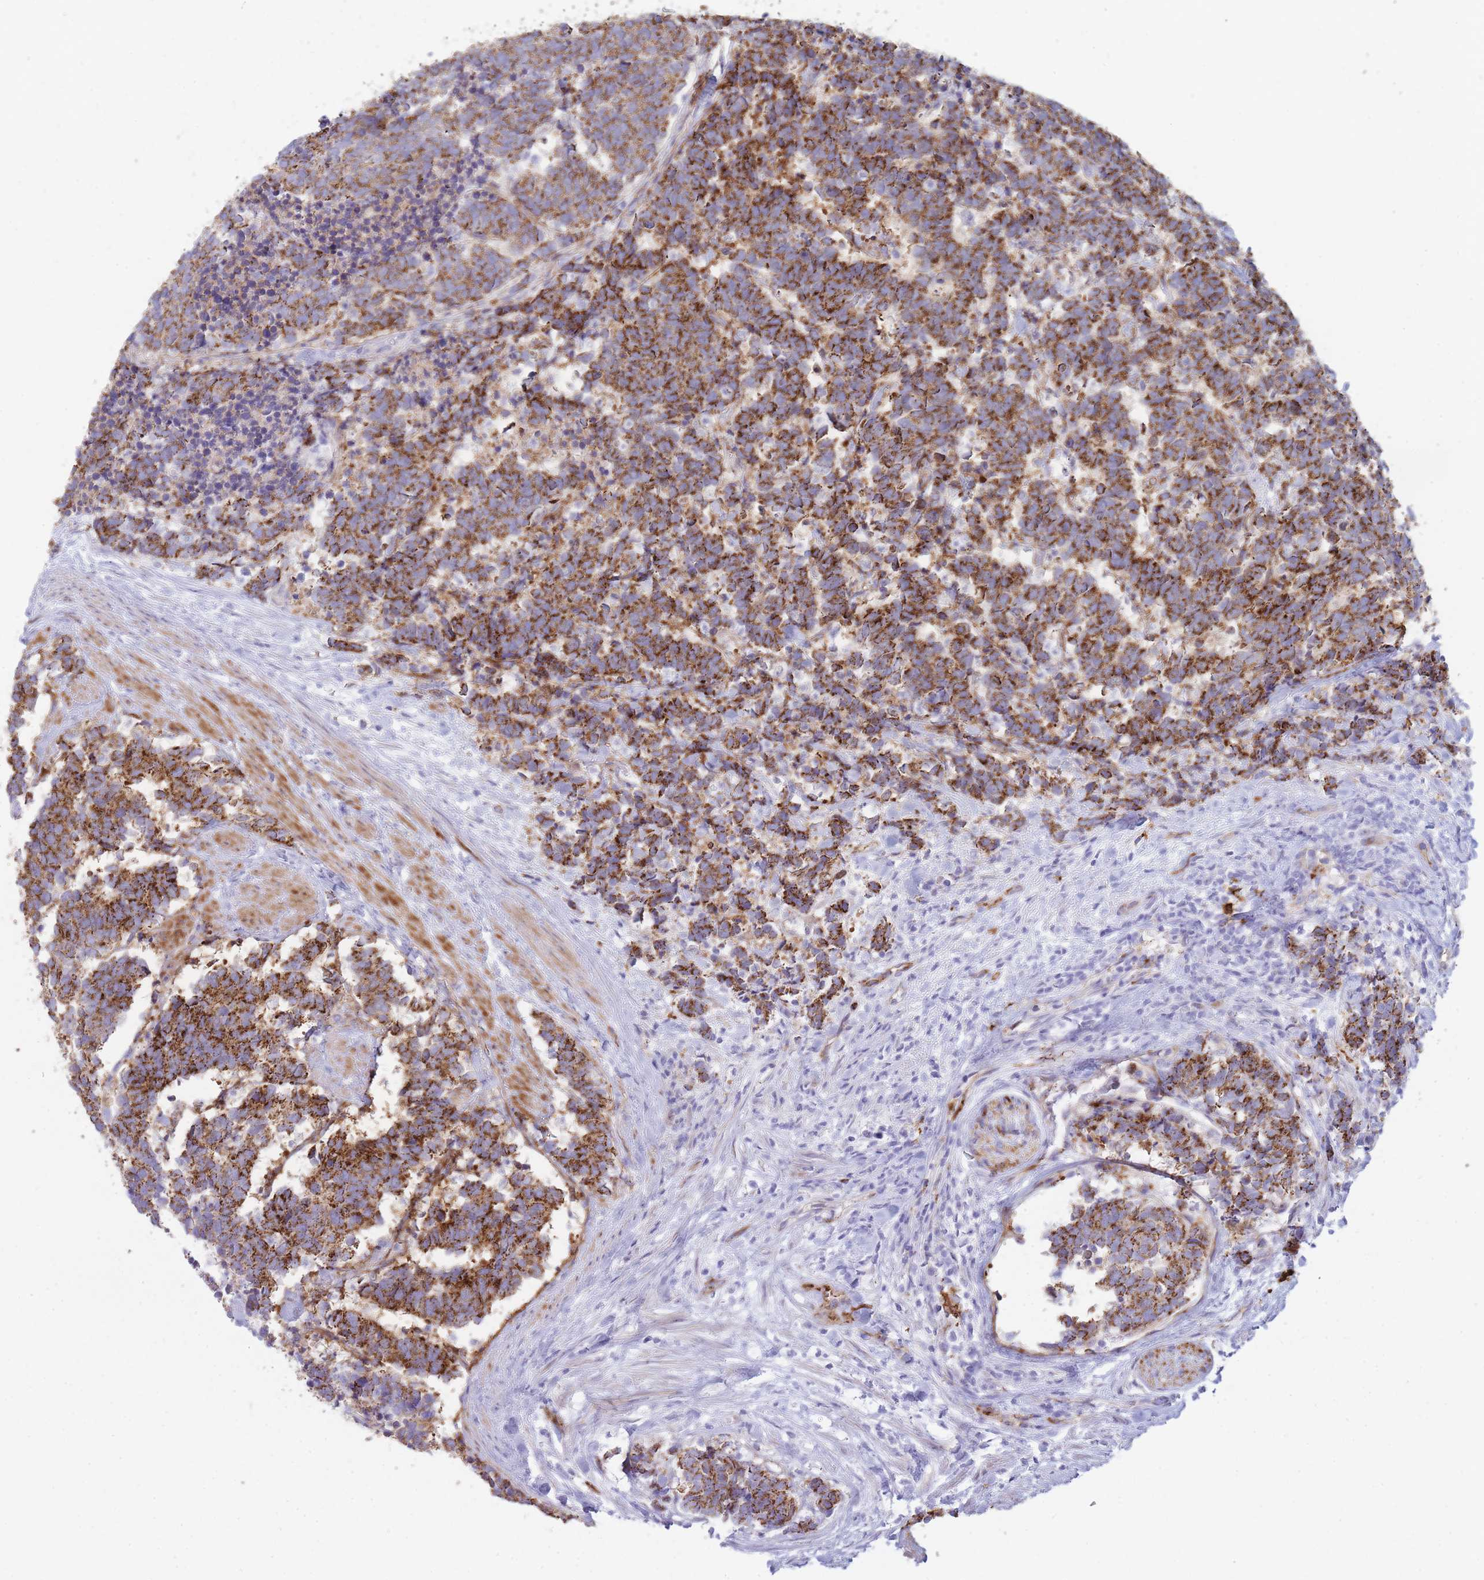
{"staining": {"intensity": "strong", "quantity": ">75%", "location": "cytoplasmic/membranous"}, "tissue": "carcinoid", "cell_type": "Tumor cells", "image_type": "cancer", "snomed": [{"axis": "morphology", "description": "Carcinoma, NOS"}, {"axis": "morphology", "description": "Carcinoid, malignant, NOS"}, {"axis": "topography", "description": "Prostate"}], "caption": "High-magnification brightfield microscopy of carcinoid stained with DAB (brown) and counterstained with hematoxylin (blue). tumor cells exhibit strong cytoplasmic/membranous staining is present in approximately>75% of cells.", "gene": "UTP14A", "patient": {"sex": "male", "age": 57}}